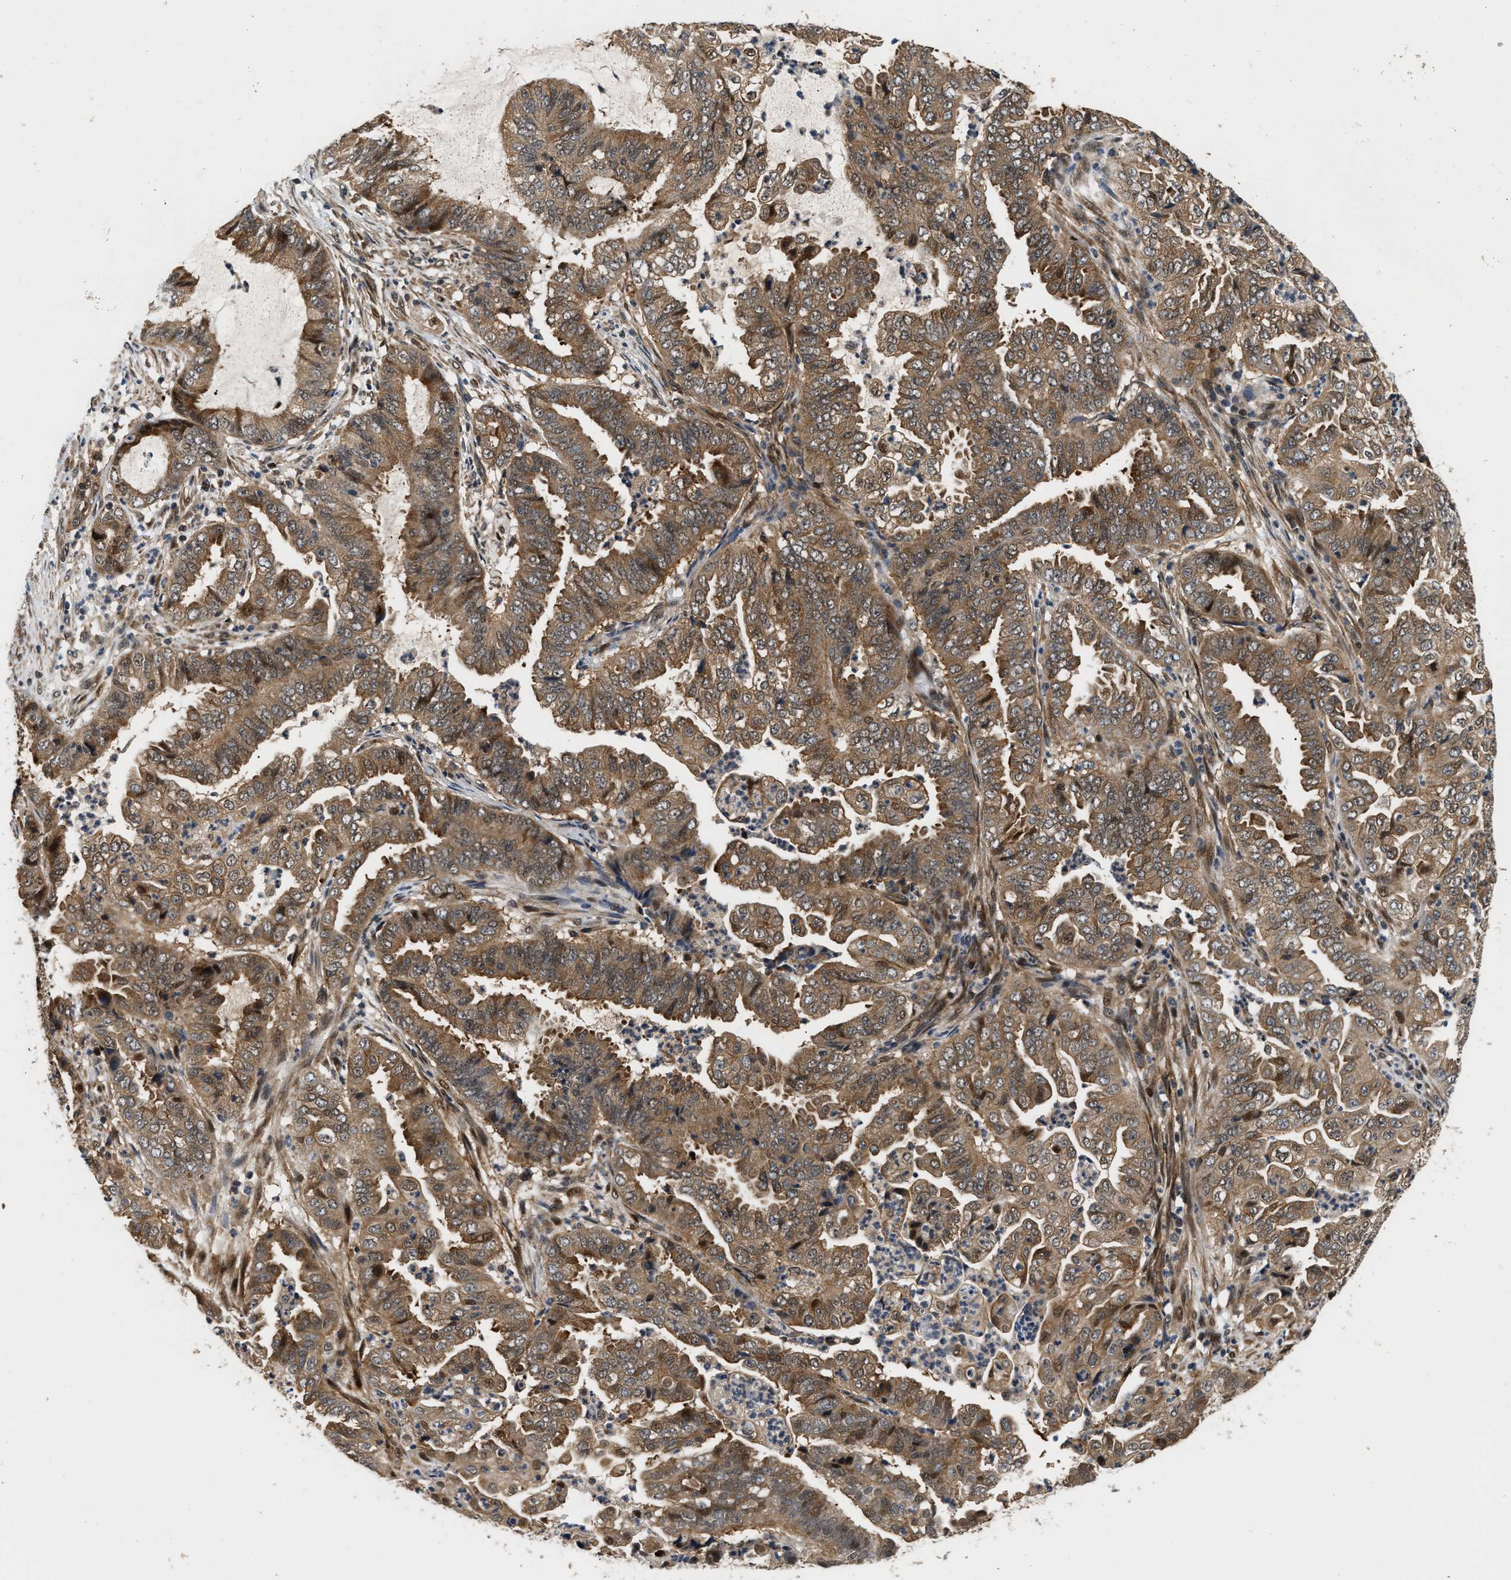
{"staining": {"intensity": "strong", "quantity": ">75%", "location": "cytoplasmic/membranous,nuclear"}, "tissue": "endometrial cancer", "cell_type": "Tumor cells", "image_type": "cancer", "snomed": [{"axis": "morphology", "description": "Adenocarcinoma, NOS"}, {"axis": "topography", "description": "Endometrium"}], "caption": "About >75% of tumor cells in endometrial adenocarcinoma reveal strong cytoplasmic/membranous and nuclear protein expression as visualized by brown immunohistochemical staining.", "gene": "LARP6", "patient": {"sex": "female", "age": 51}}